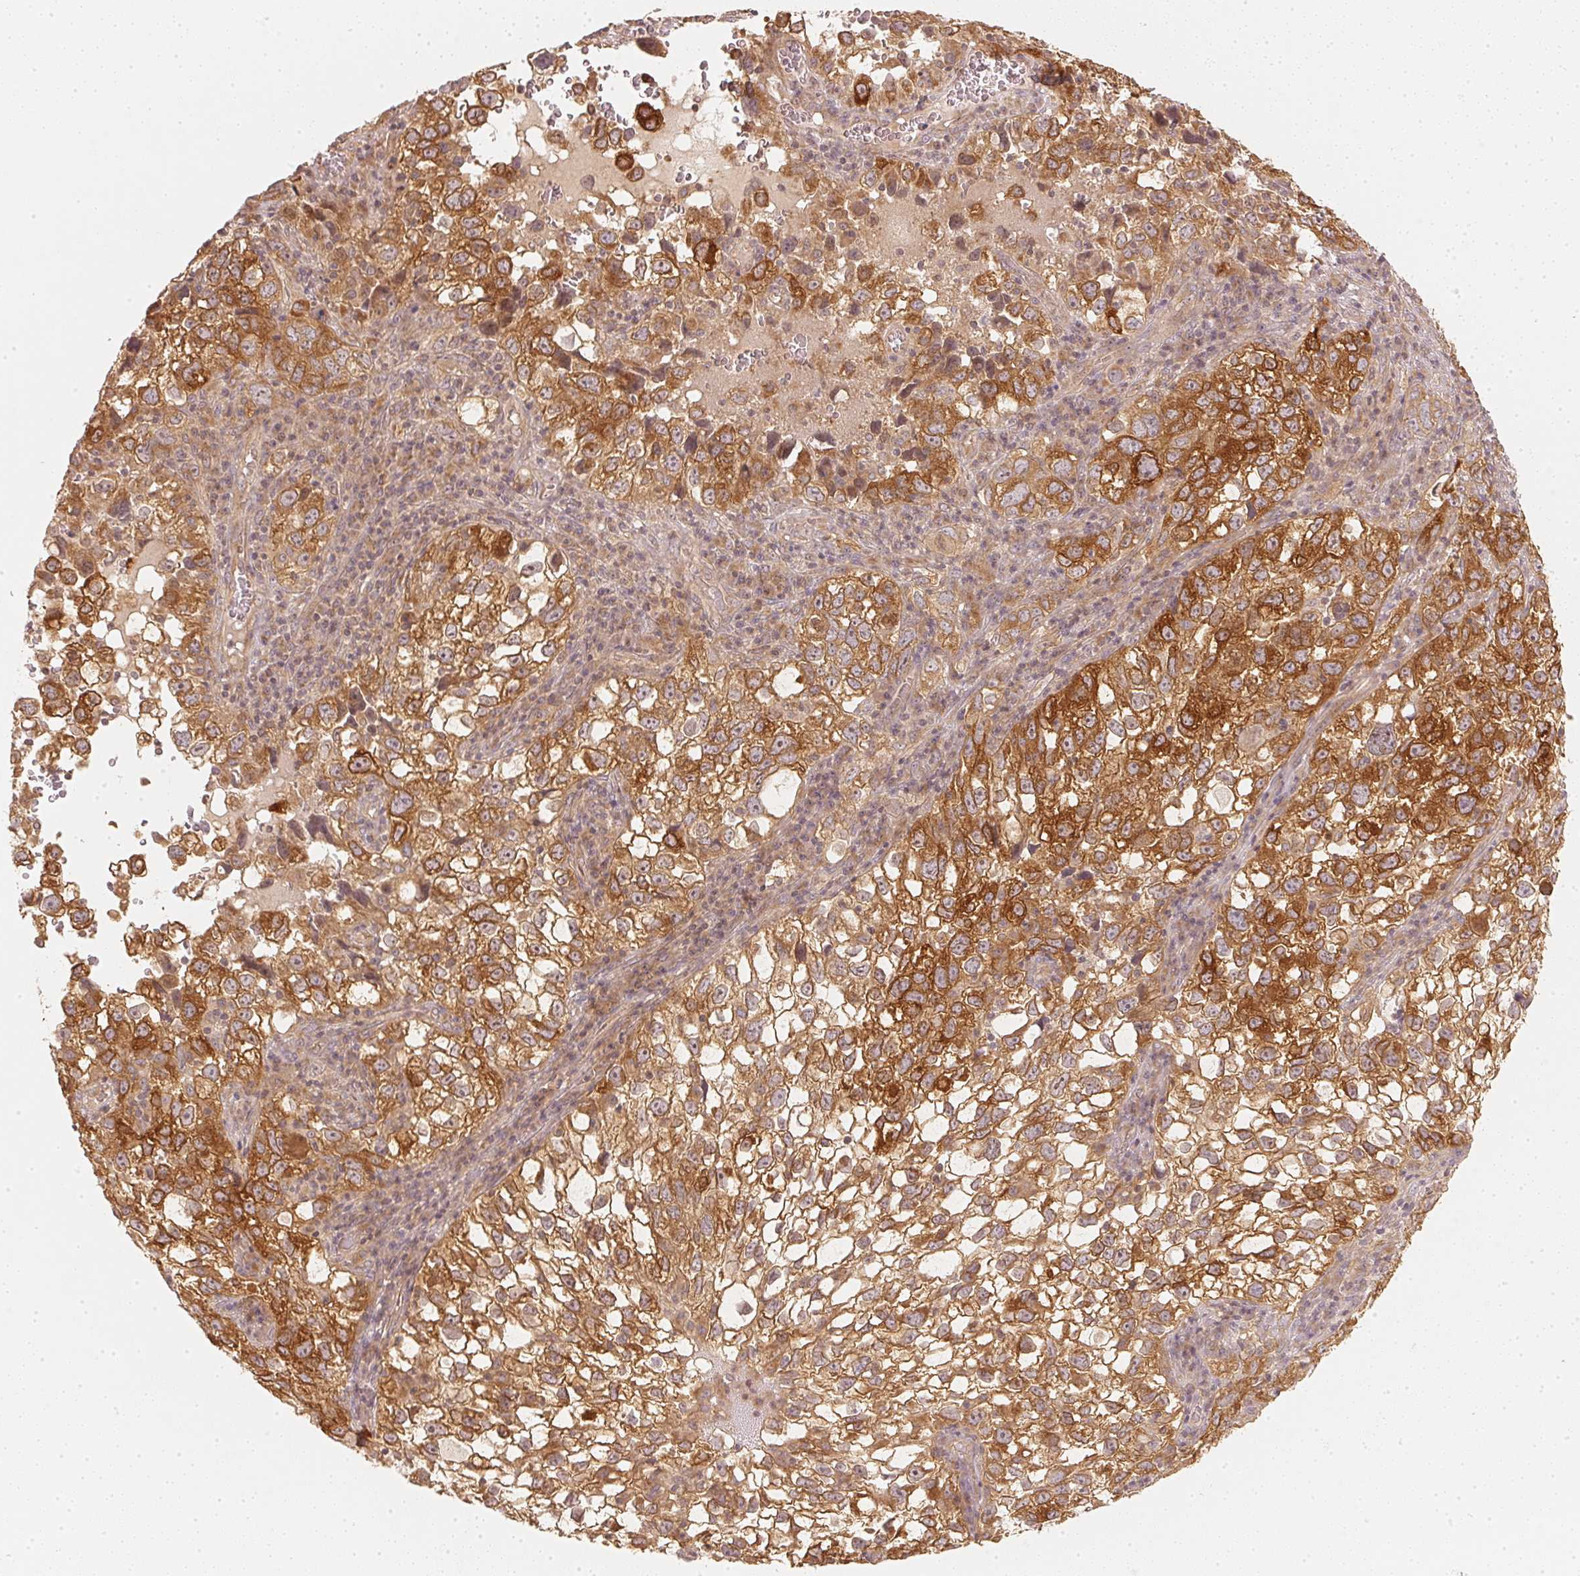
{"staining": {"intensity": "strong", "quantity": ">75%", "location": "cytoplasmic/membranous"}, "tissue": "cervical cancer", "cell_type": "Tumor cells", "image_type": "cancer", "snomed": [{"axis": "morphology", "description": "Squamous cell carcinoma, NOS"}, {"axis": "topography", "description": "Cervix"}], "caption": "This histopathology image shows IHC staining of squamous cell carcinoma (cervical), with high strong cytoplasmic/membranous positivity in approximately >75% of tumor cells.", "gene": "WDR54", "patient": {"sex": "female", "age": 55}}